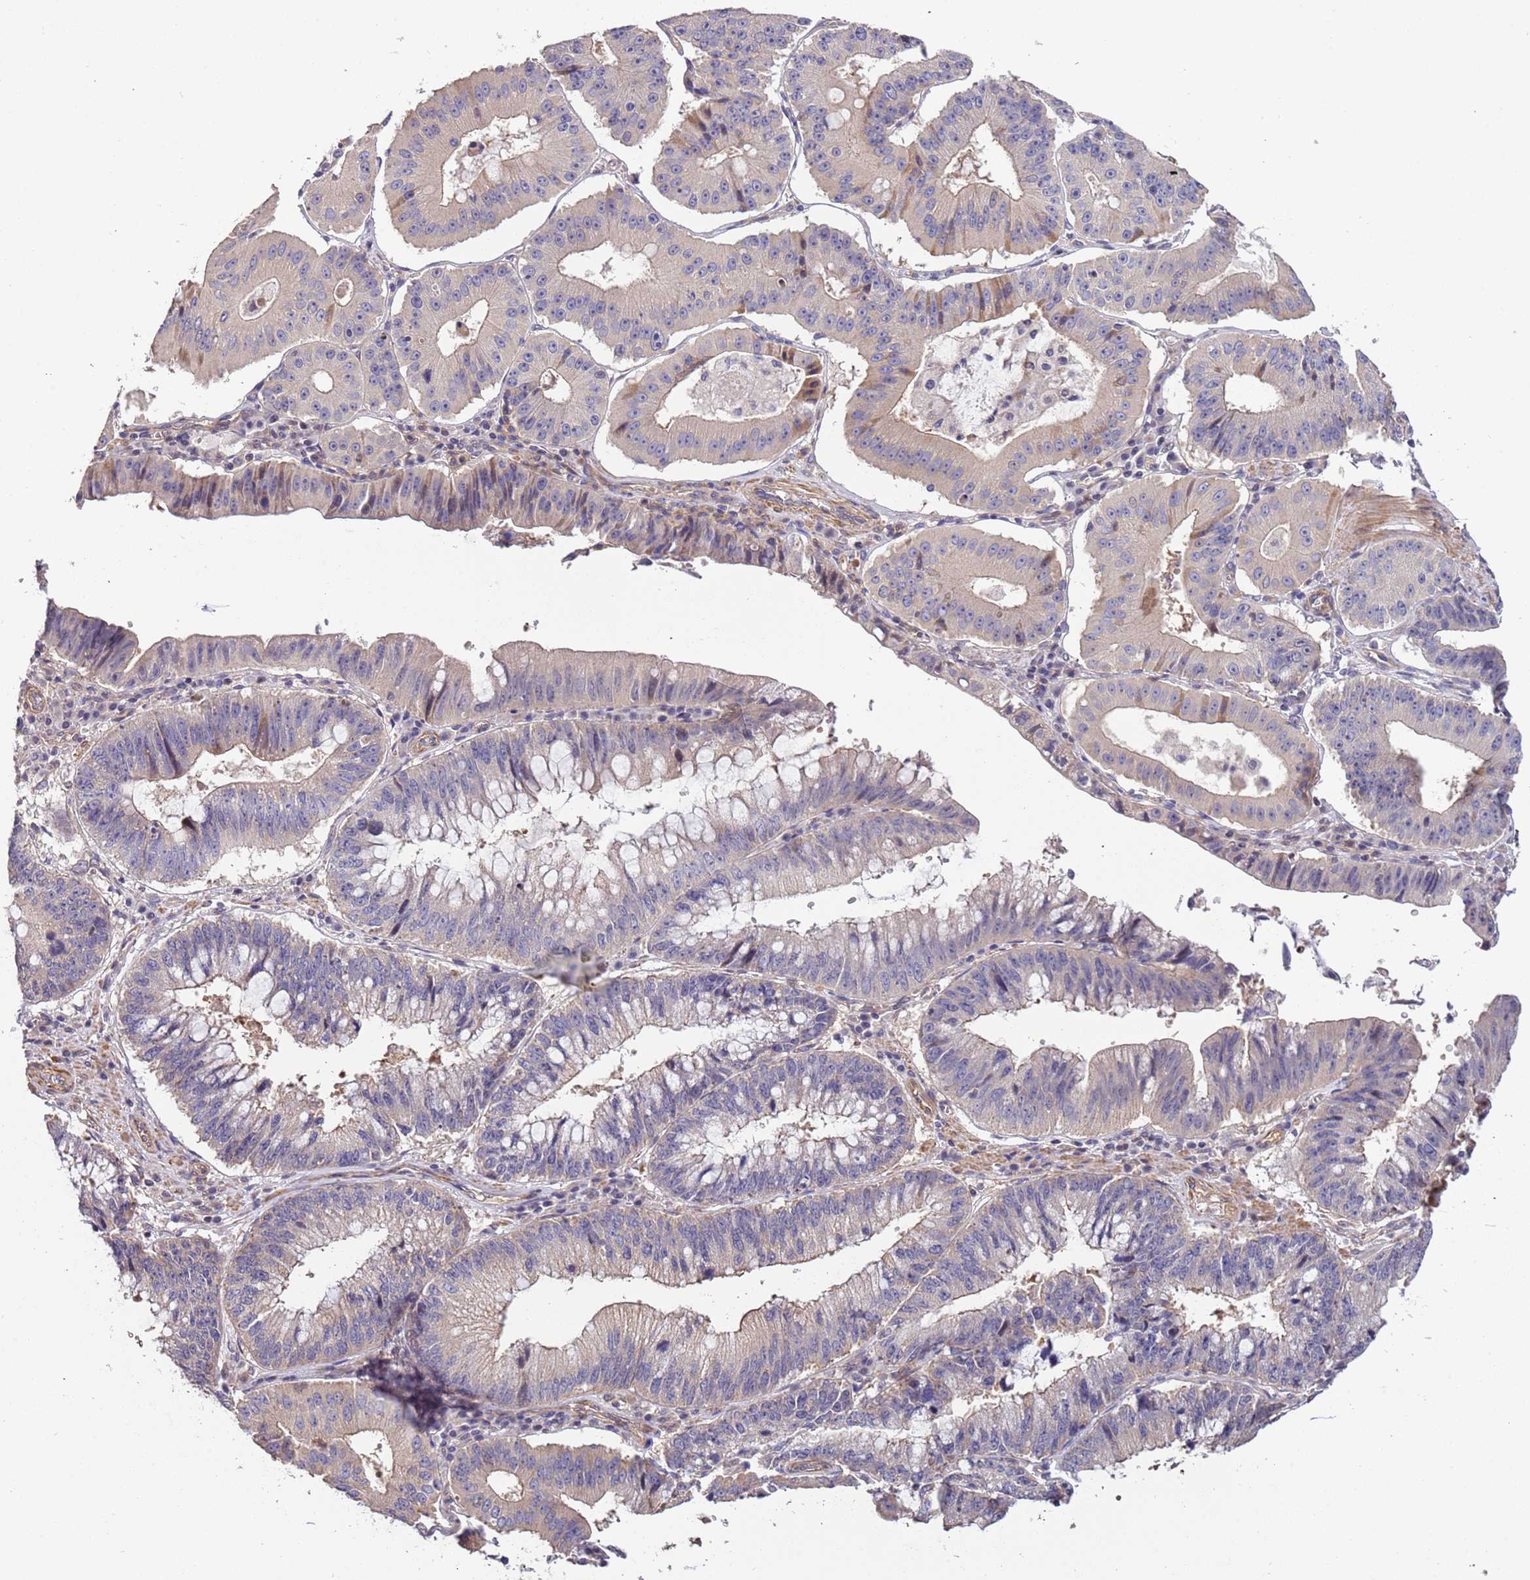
{"staining": {"intensity": "weak", "quantity": "<25%", "location": "cytoplasmic/membranous"}, "tissue": "stomach cancer", "cell_type": "Tumor cells", "image_type": "cancer", "snomed": [{"axis": "morphology", "description": "Adenocarcinoma, NOS"}, {"axis": "topography", "description": "Stomach"}], "caption": "Micrograph shows no protein positivity in tumor cells of stomach cancer (adenocarcinoma) tissue.", "gene": "LAMB4", "patient": {"sex": "male", "age": 59}}